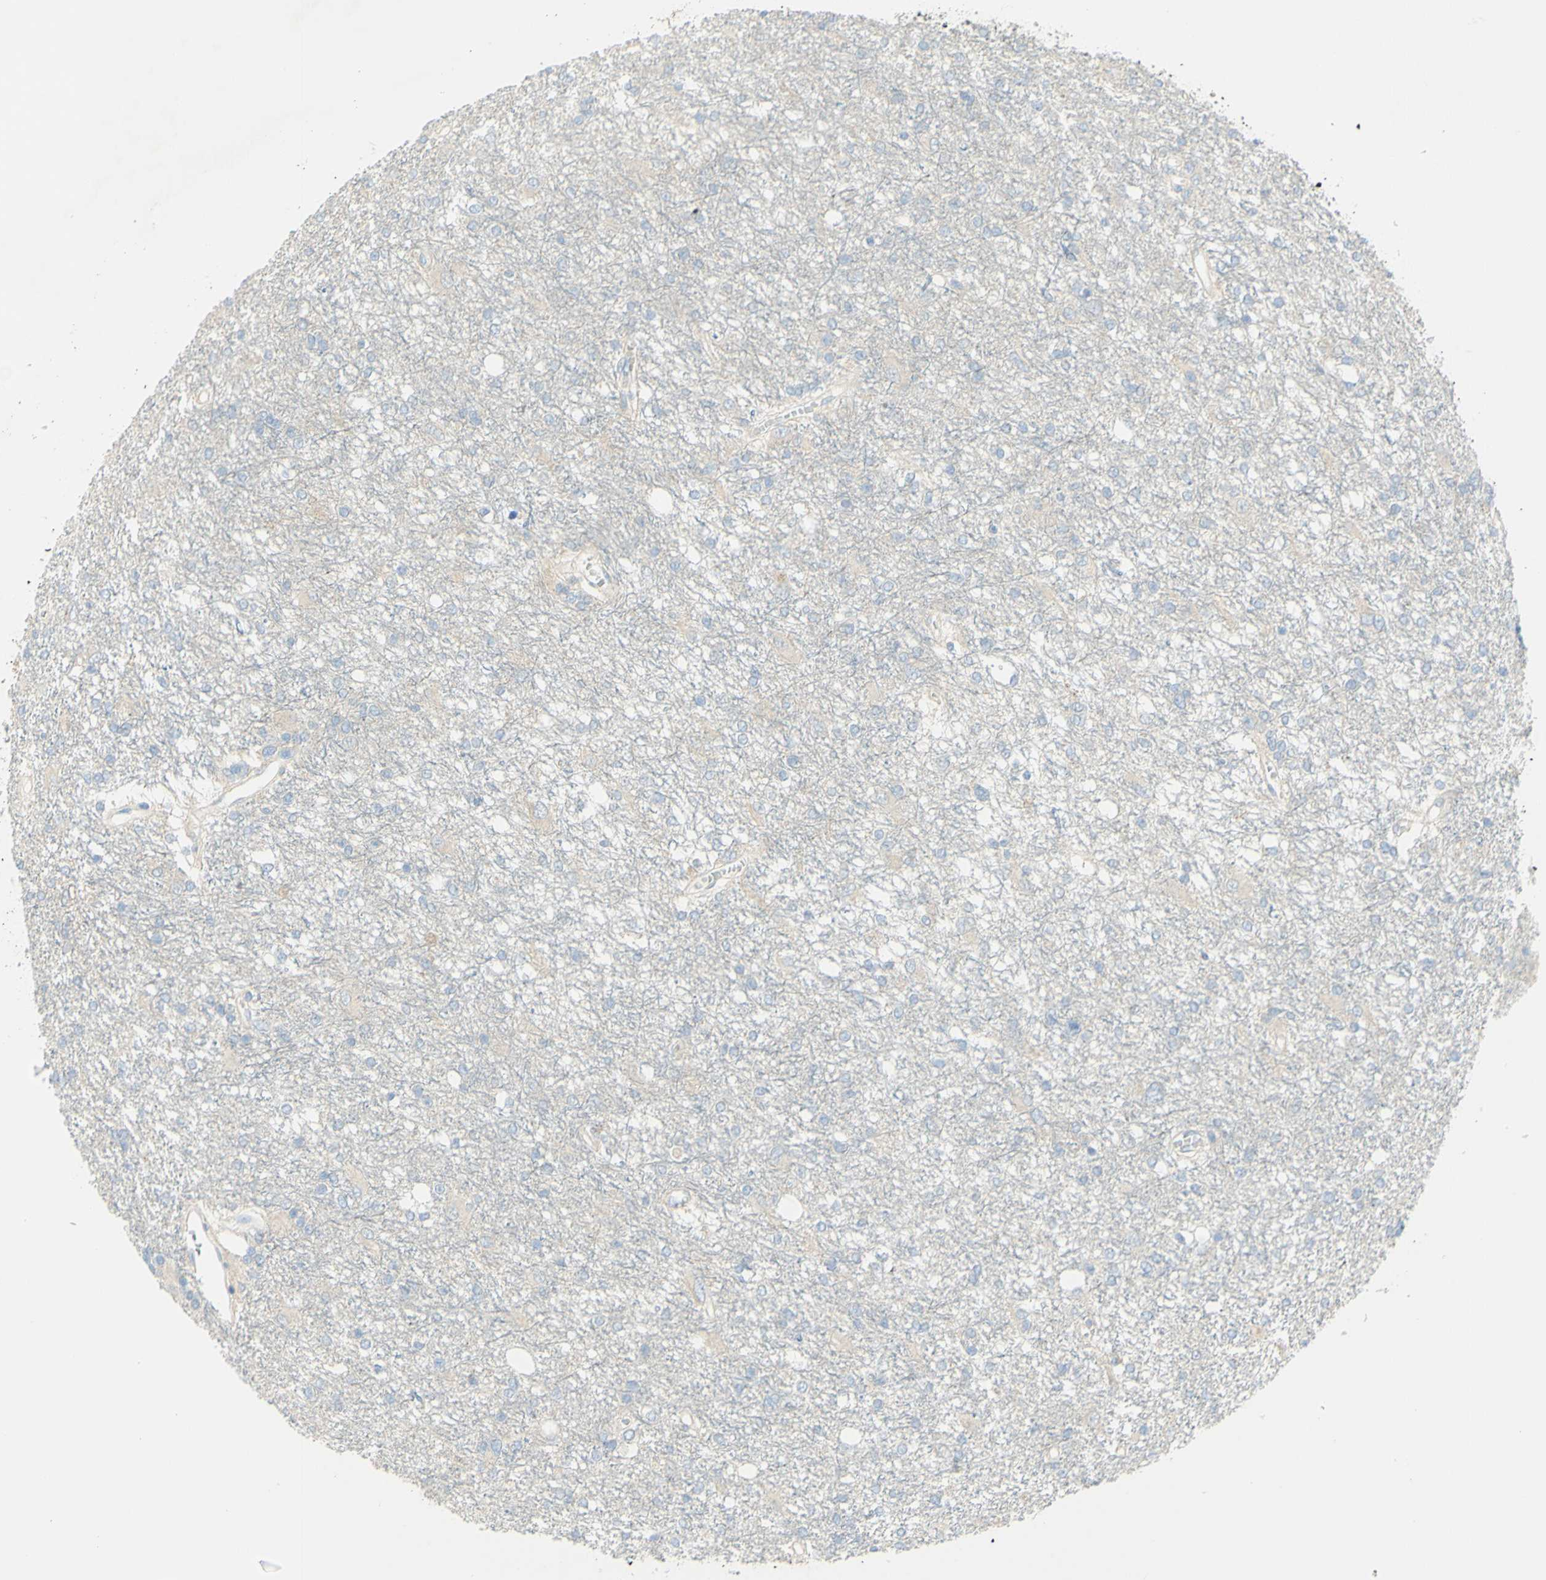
{"staining": {"intensity": "negative", "quantity": "none", "location": "none"}, "tissue": "glioma", "cell_type": "Tumor cells", "image_type": "cancer", "snomed": [{"axis": "morphology", "description": "Glioma, malignant, High grade"}, {"axis": "topography", "description": "Brain"}], "caption": "Immunohistochemistry micrograph of neoplastic tissue: glioma stained with DAB (3,3'-diaminobenzidine) displays no significant protein expression in tumor cells.", "gene": "GCNT3", "patient": {"sex": "female", "age": 59}}